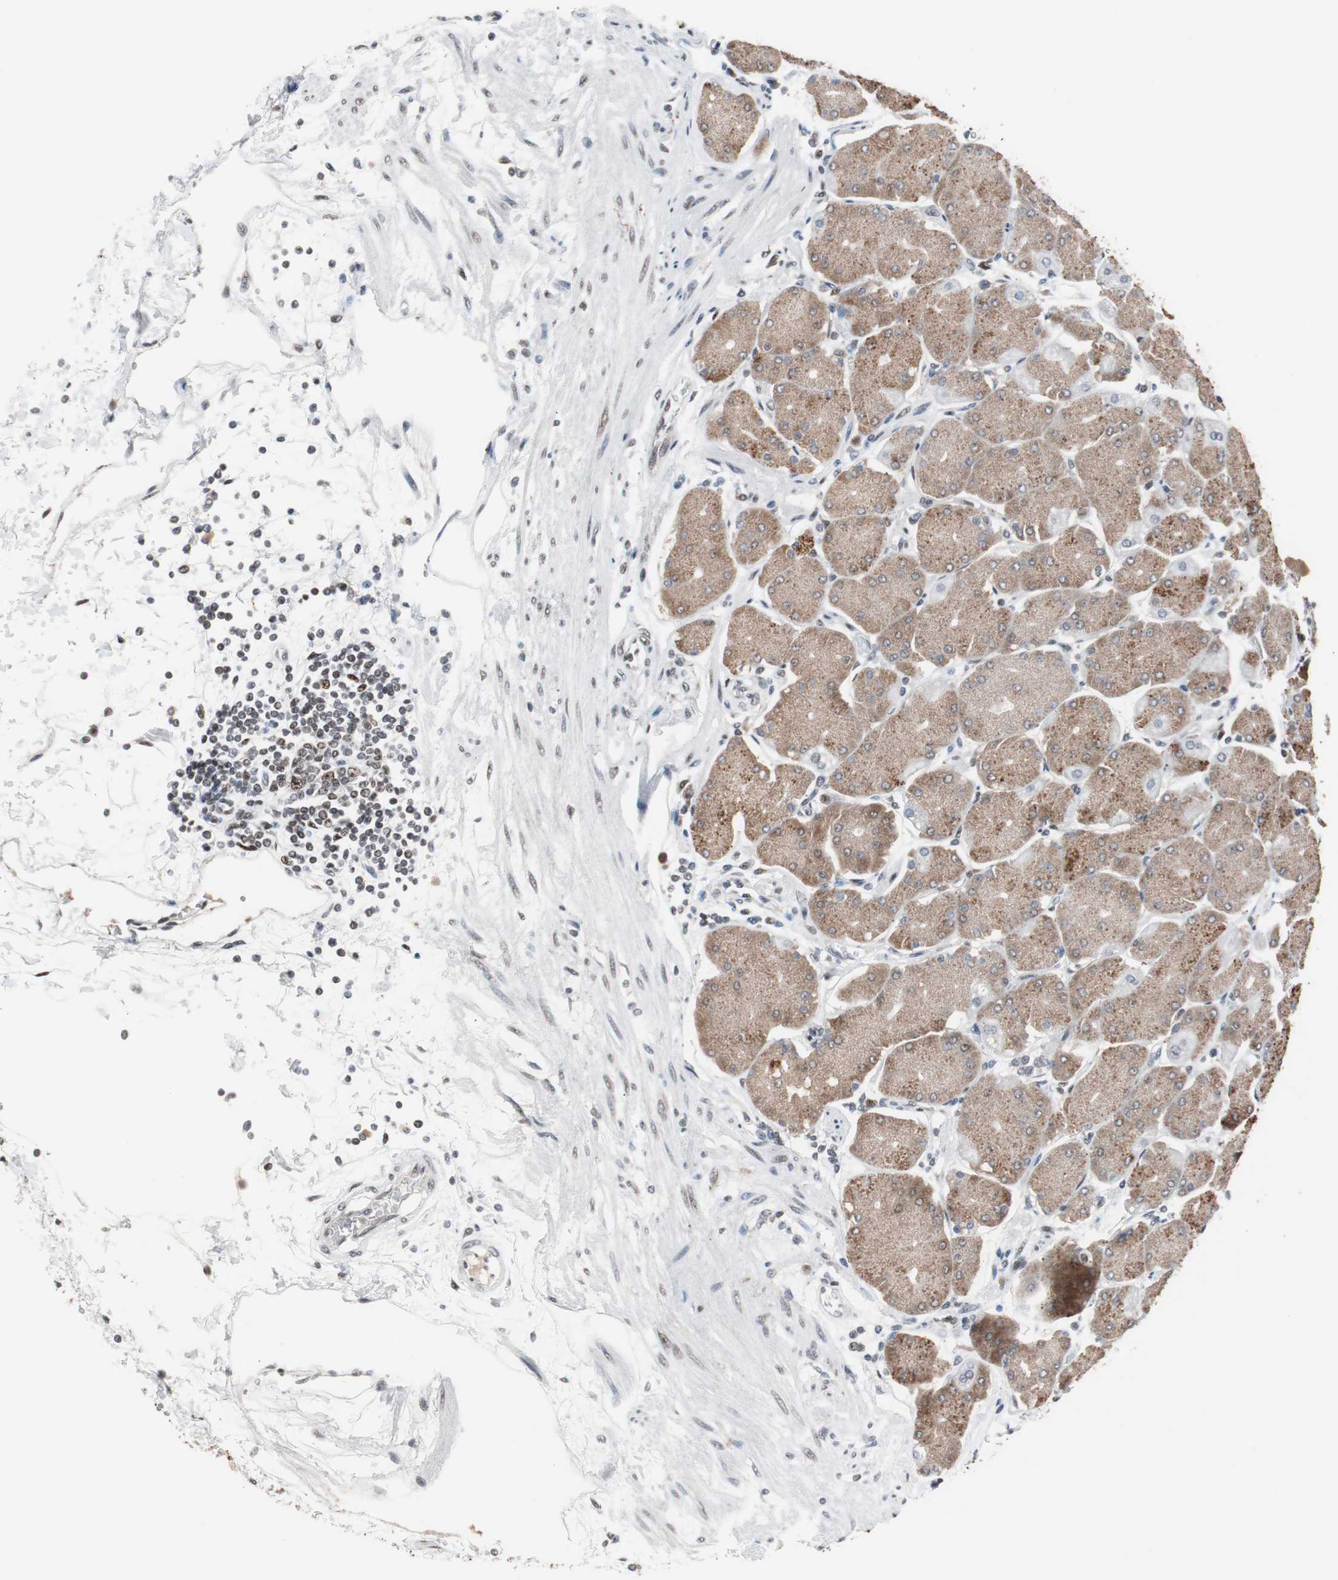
{"staining": {"intensity": "moderate", "quantity": "25%-75%", "location": "cytoplasmic/membranous"}, "tissue": "stomach", "cell_type": "Glandular cells", "image_type": "normal", "snomed": [{"axis": "morphology", "description": "Normal tissue, NOS"}, {"axis": "topography", "description": "Stomach, upper"}, {"axis": "topography", "description": "Stomach"}], "caption": "Protein staining shows moderate cytoplasmic/membranous expression in about 25%-75% of glandular cells in benign stomach.", "gene": "ZHX2", "patient": {"sex": "male", "age": 76}}